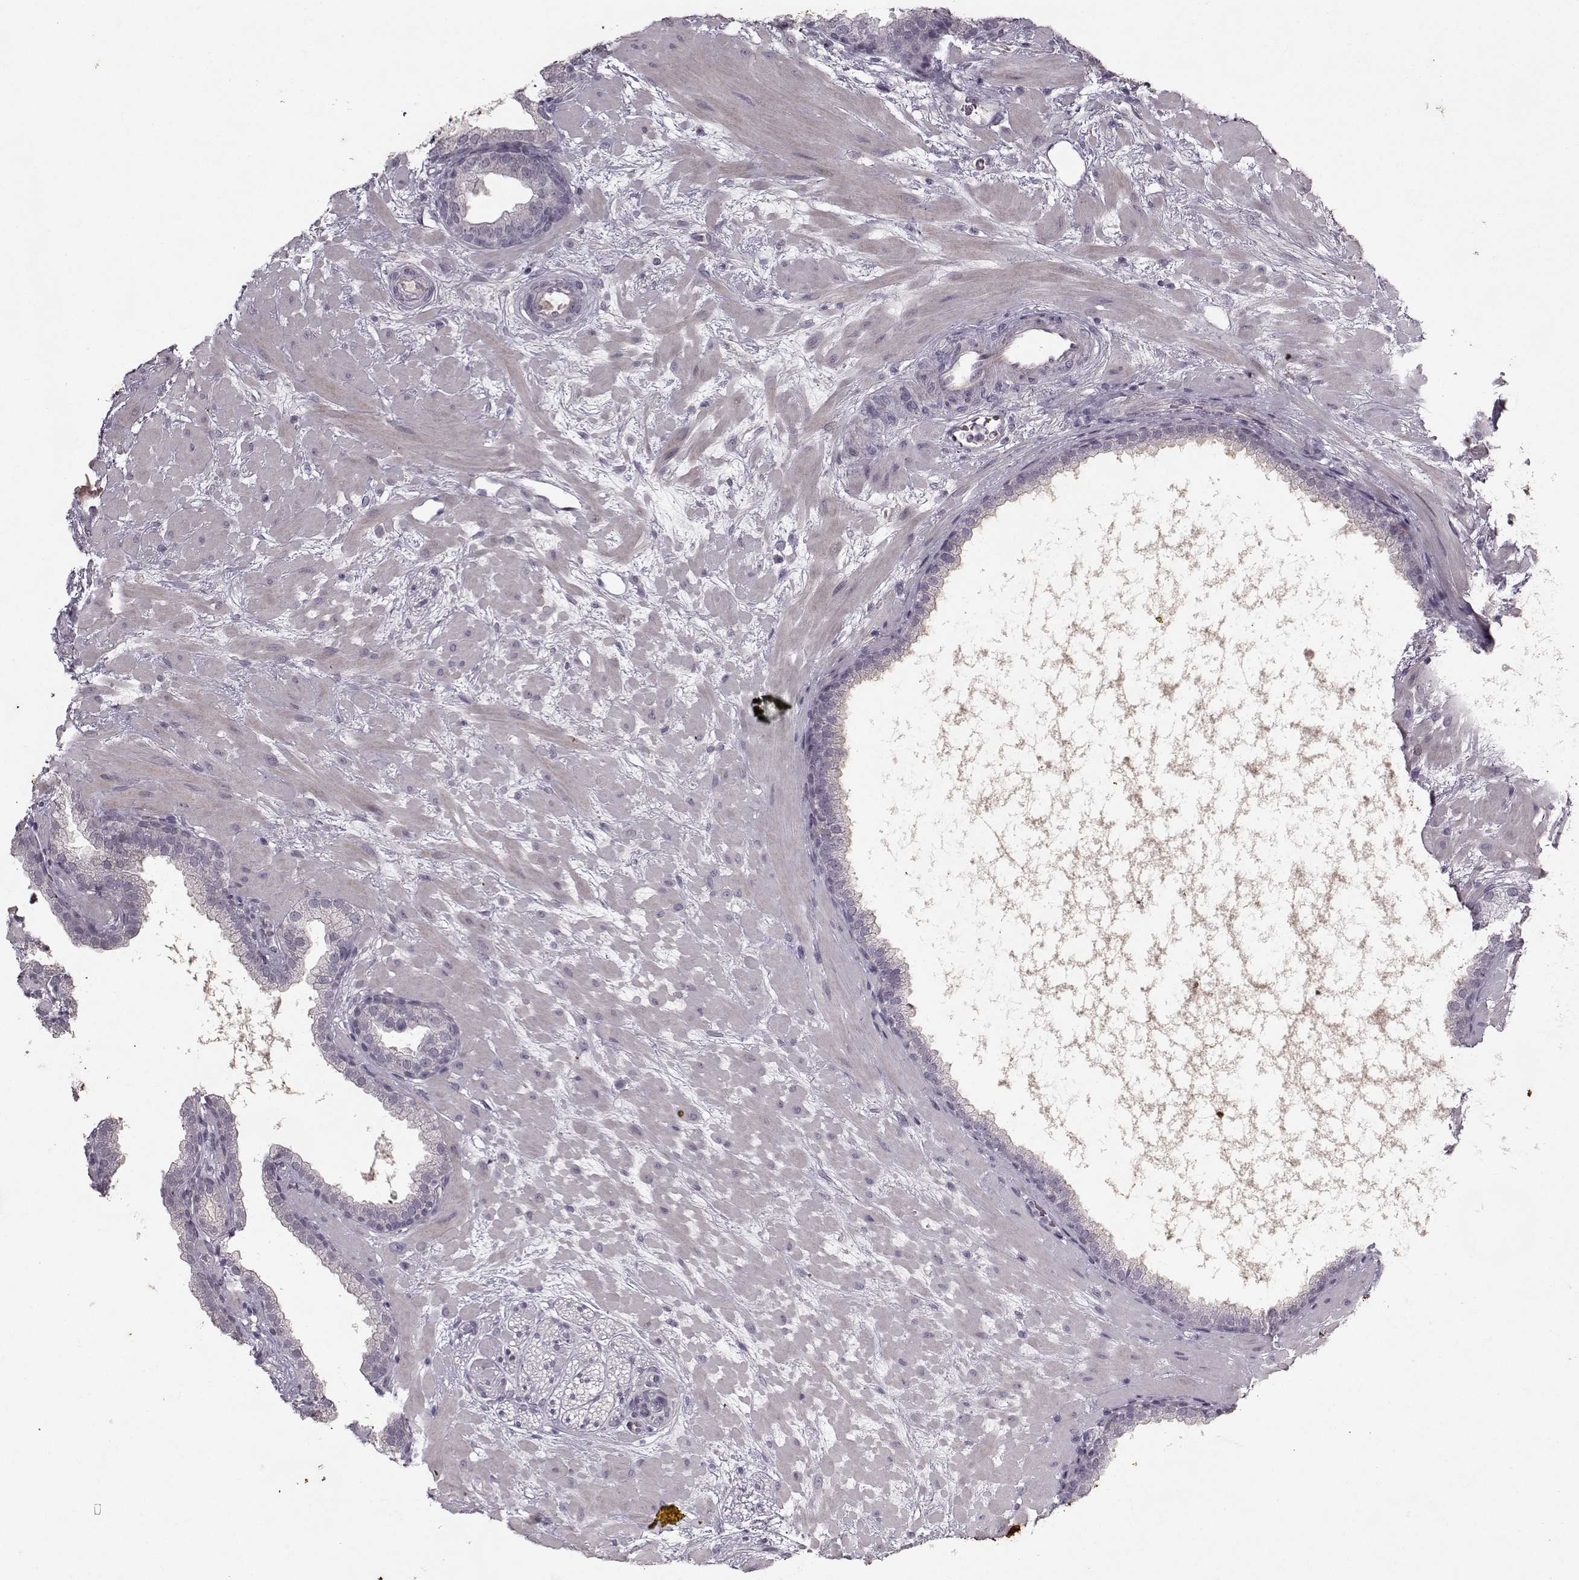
{"staining": {"intensity": "negative", "quantity": "none", "location": "none"}, "tissue": "prostate cancer", "cell_type": "Tumor cells", "image_type": "cancer", "snomed": [{"axis": "morphology", "description": "Adenocarcinoma, Low grade"}, {"axis": "topography", "description": "Prostate"}], "caption": "Prostate adenocarcinoma (low-grade) was stained to show a protein in brown. There is no significant positivity in tumor cells.", "gene": "KRT9", "patient": {"sex": "male", "age": 68}}